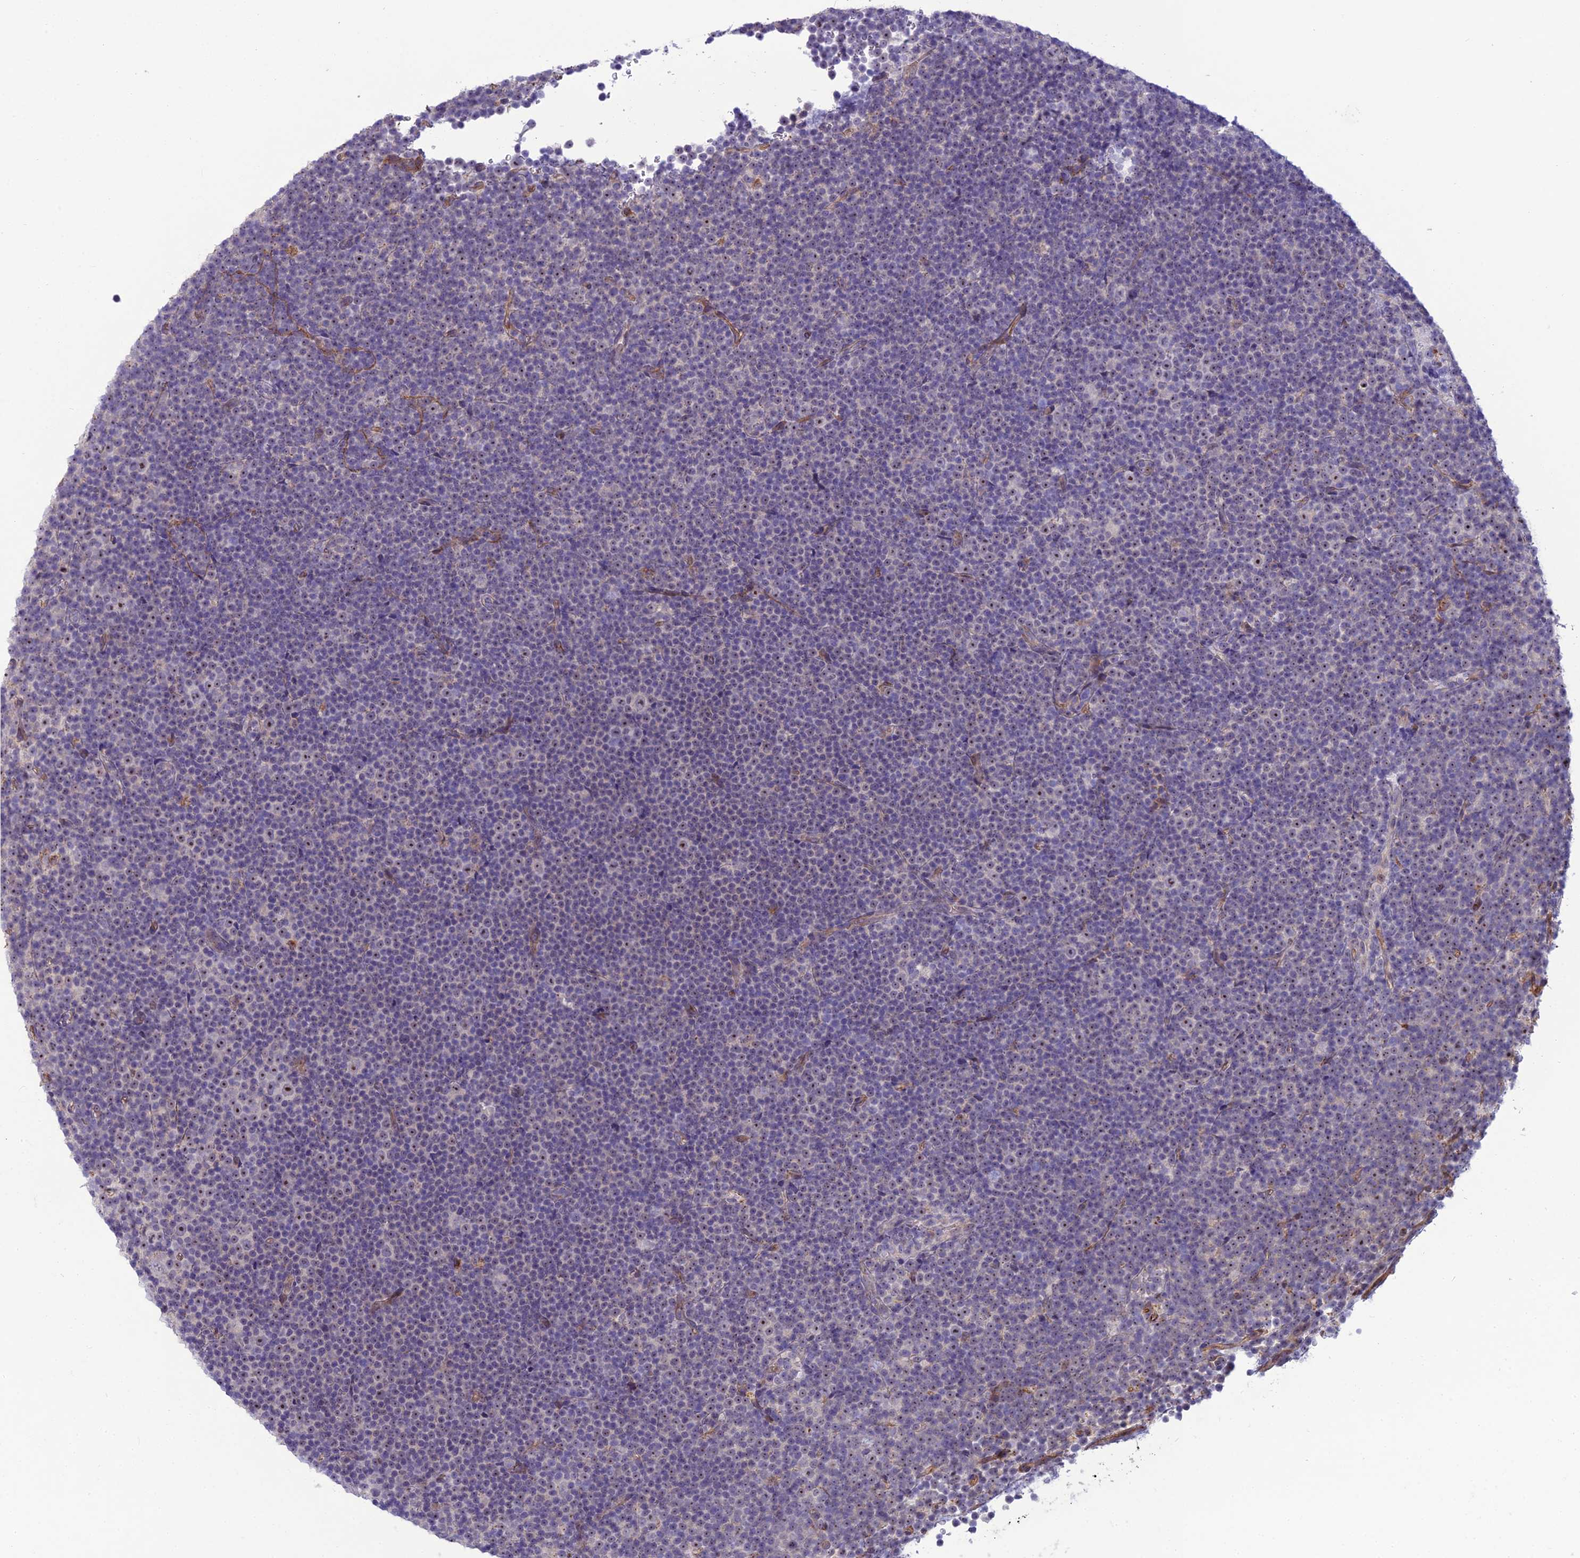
{"staining": {"intensity": "weak", "quantity": ">75%", "location": "nuclear"}, "tissue": "lymphoma", "cell_type": "Tumor cells", "image_type": "cancer", "snomed": [{"axis": "morphology", "description": "Malignant lymphoma, non-Hodgkin's type, Low grade"}, {"axis": "topography", "description": "Lymph node"}], "caption": "Approximately >75% of tumor cells in low-grade malignant lymphoma, non-Hodgkin's type show weak nuclear protein expression as visualized by brown immunohistochemical staining.", "gene": "BBS7", "patient": {"sex": "female", "age": 67}}